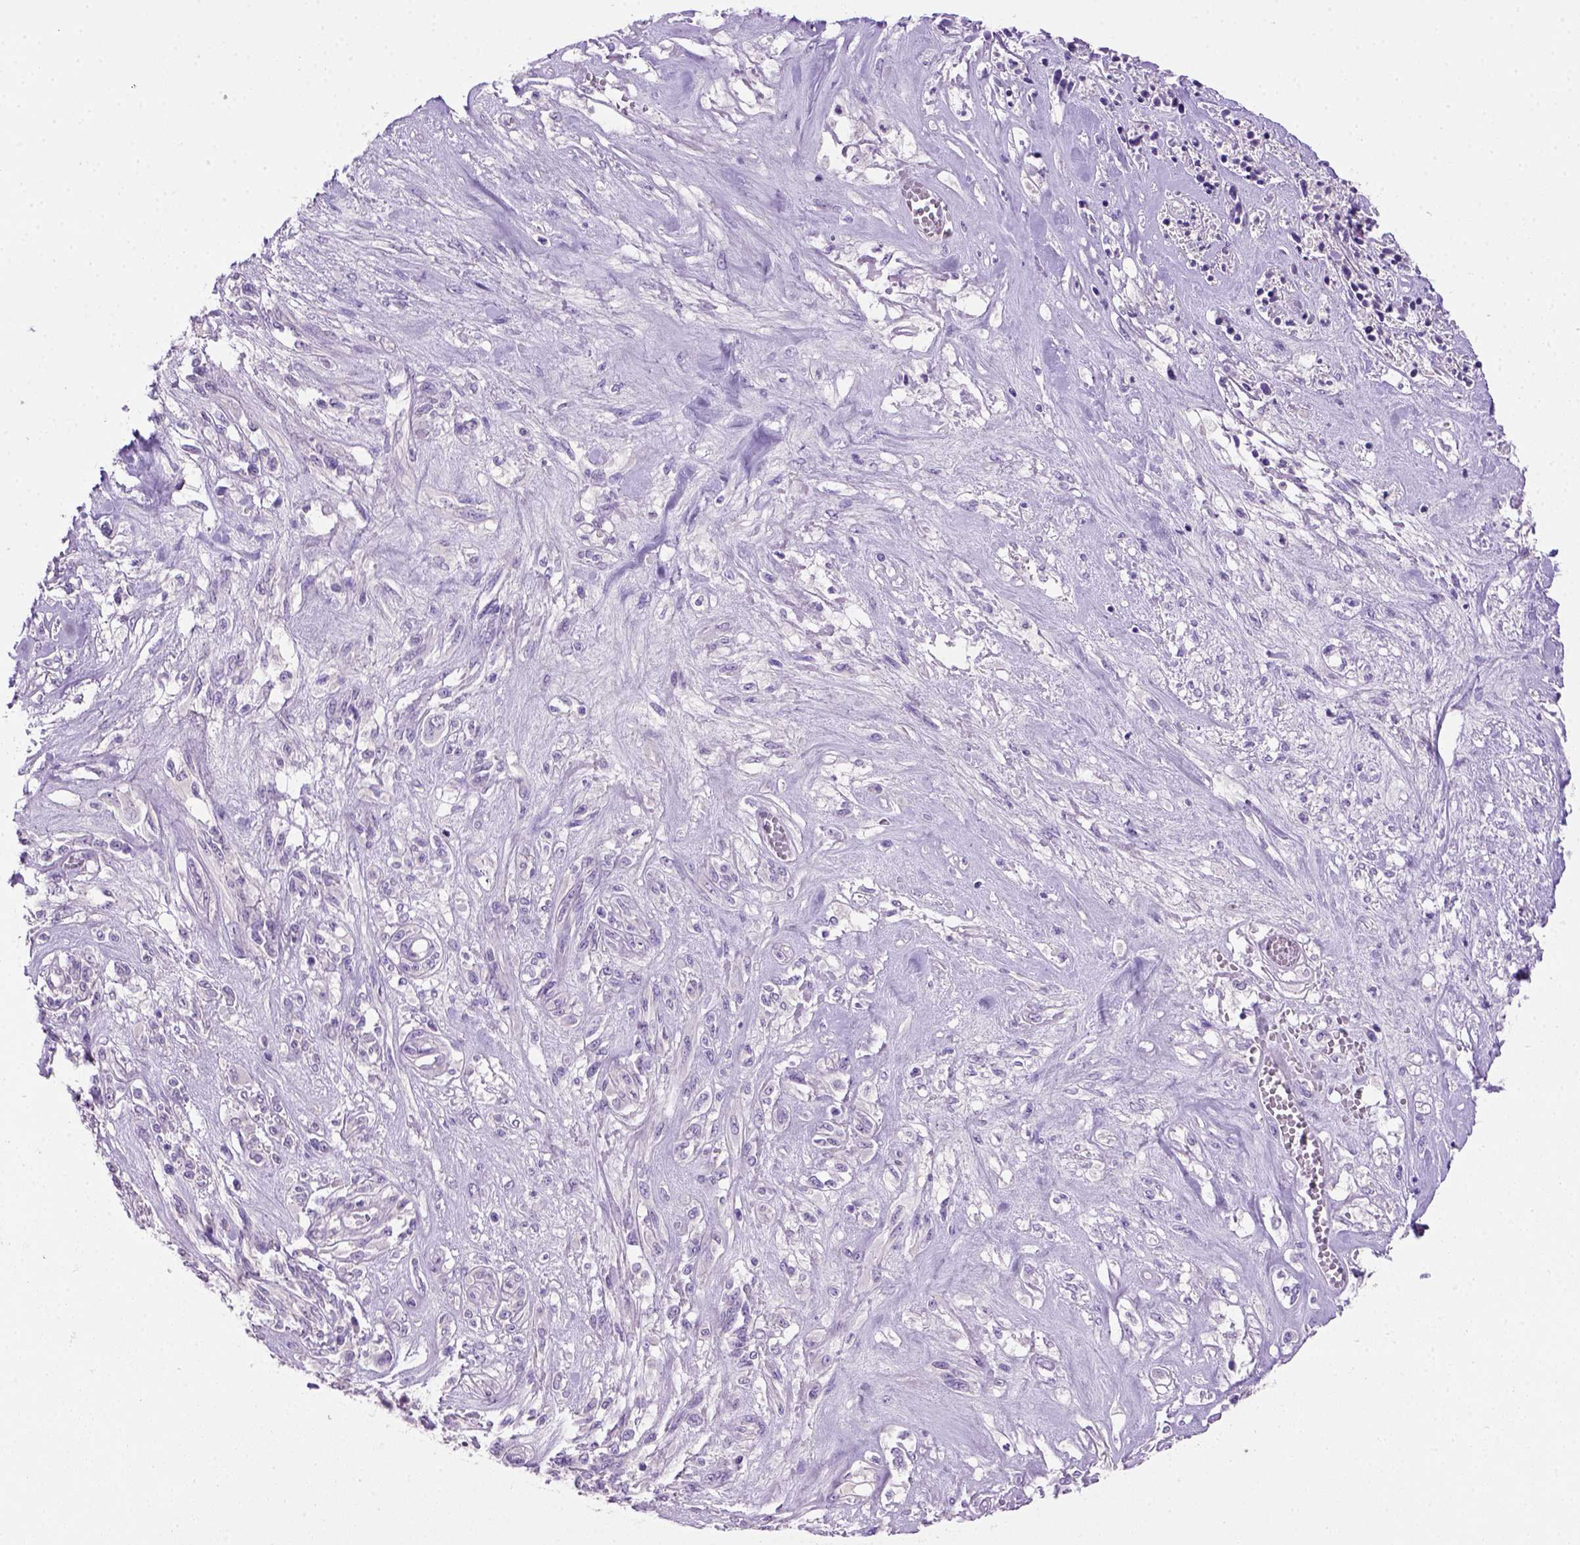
{"staining": {"intensity": "negative", "quantity": "none", "location": "none"}, "tissue": "melanoma", "cell_type": "Tumor cells", "image_type": "cancer", "snomed": [{"axis": "morphology", "description": "Malignant melanoma, NOS"}, {"axis": "topography", "description": "Skin"}], "caption": "Tumor cells show no significant expression in malignant melanoma. (Immunohistochemistry, brightfield microscopy, high magnification).", "gene": "CDH1", "patient": {"sex": "female", "age": 91}}